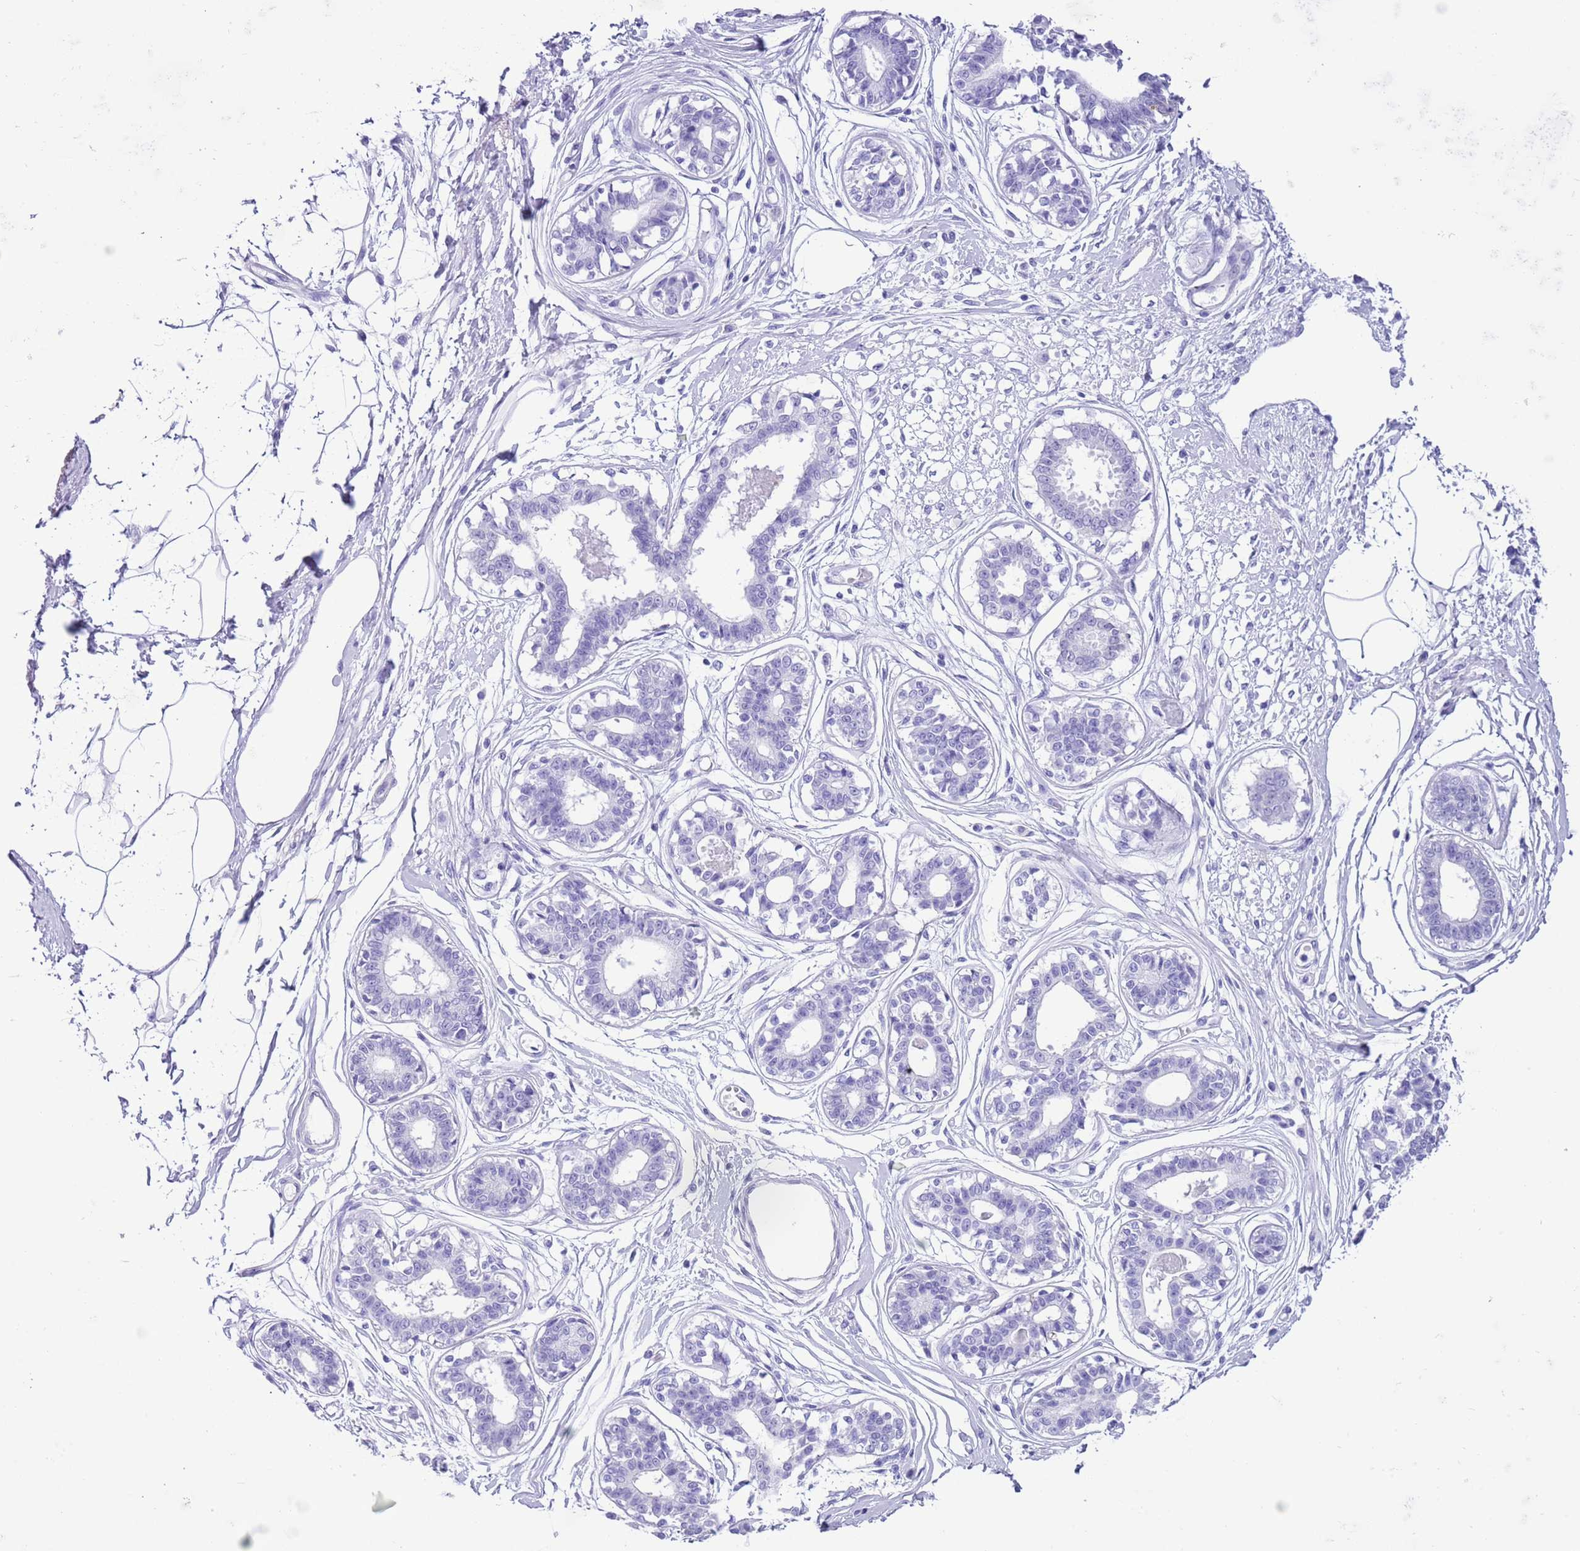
{"staining": {"intensity": "negative", "quantity": "none", "location": "none"}, "tissue": "breast", "cell_type": "Adipocytes", "image_type": "normal", "snomed": [{"axis": "morphology", "description": "Normal tissue, NOS"}, {"axis": "topography", "description": "Breast"}], "caption": "This image is of normal breast stained with immunohistochemistry (IHC) to label a protein in brown with the nuclei are counter-stained blue. There is no expression in adipocytes.", "gene": "TMEM185A", "patient": {"sex": "female", "age": 45}}